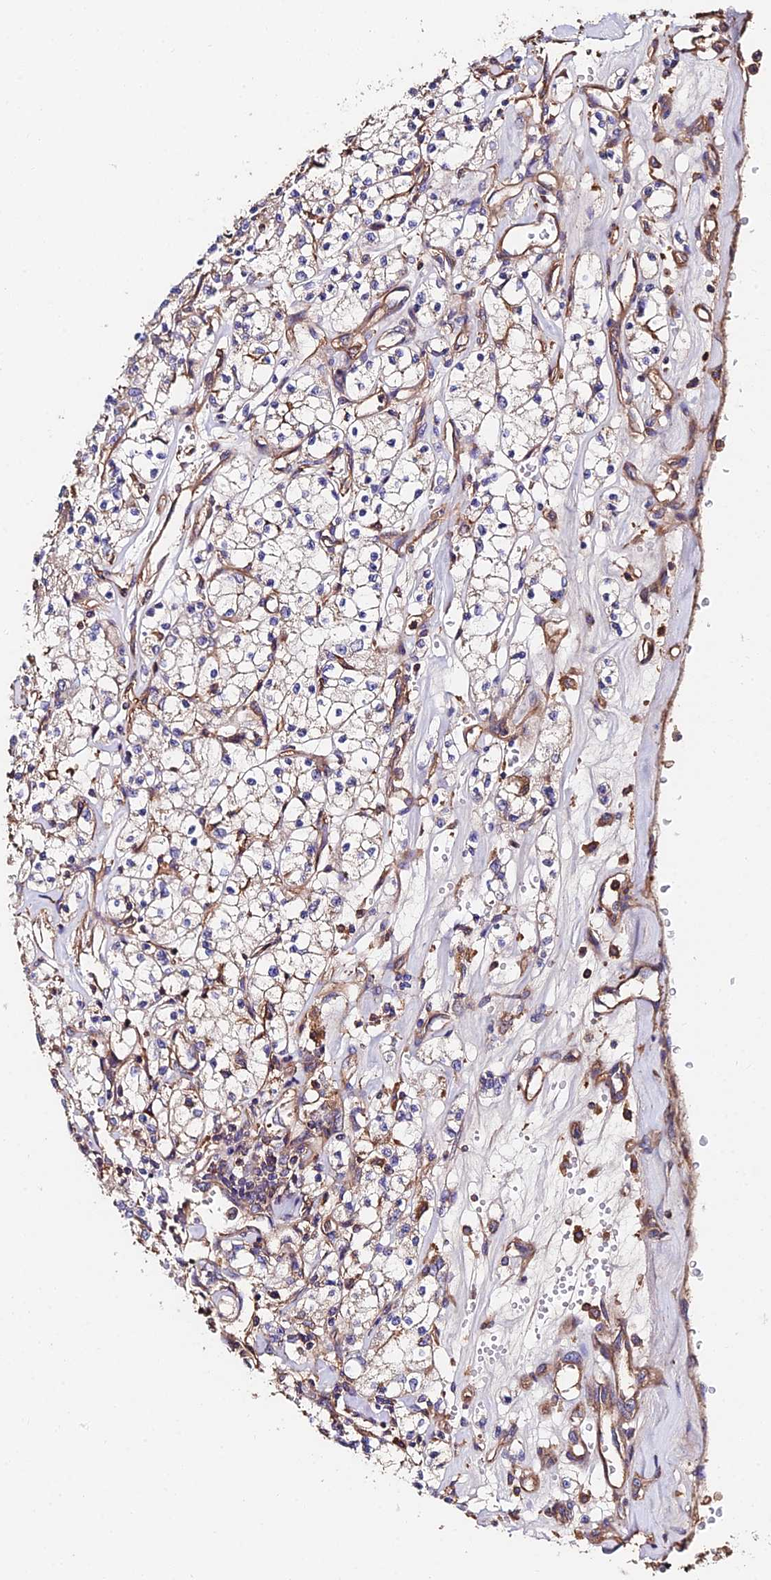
{"staining": {"intensity": "weak", "quantity": "25%-75%", "location": "cytoplasmic/membranous"}, "tissue": "renal cancer", "cell_type": "Tumor cells", "image_type": "cancer", "snomed": [{"axis": "morphology", "description": "Adenocarcinoma, NOS"}, {"axis": "topography", "description": "Kidney"}], "caption": "A histopathology image of human renal cancer stained for a protein demonstrates weak cytoplasmic/membranous brown staining in tumor cells.", "gene": "EXT1", "patient": {"sex": "female", "age": 59}}